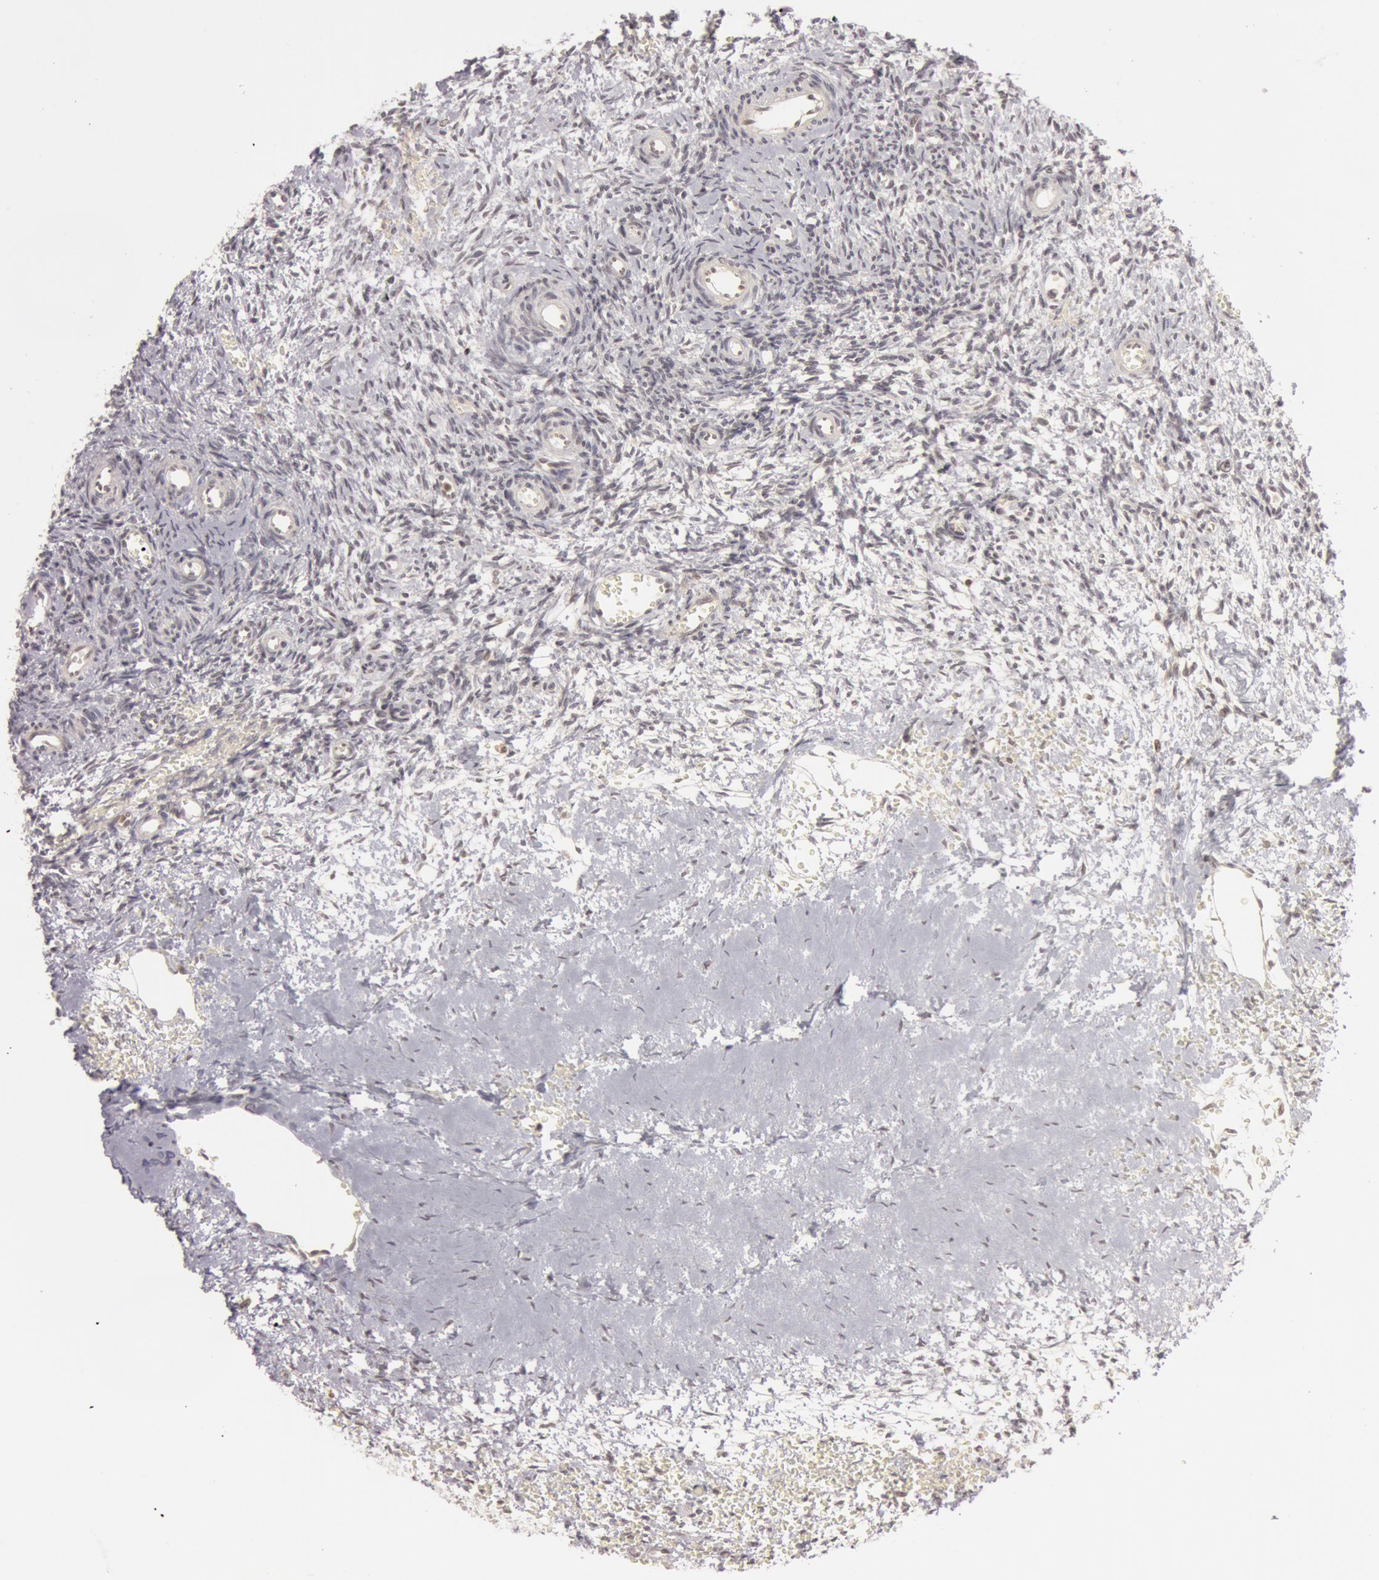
{"staining": {"intensity": "negative", "quantity": "none", "location": "none"}, "tissue": "ovary", "cell_type": "Follicle cells", "image_type": "normal", "snomed": [{"axis": "morphology", "description": "Normal tissue, NOS"}, {"axis": "topography", "description": "Ovary"}], "caption": "A high-resolution histopathology image shows IHC staining of benign ovary, which displays no significant expression in follicle cells. (DAB (3,3'-diaminobenzidine) immunohistochemistry (IHC), high magnification).", "gene": "OASL", "patient": {"sex": "female", "age": 39}}